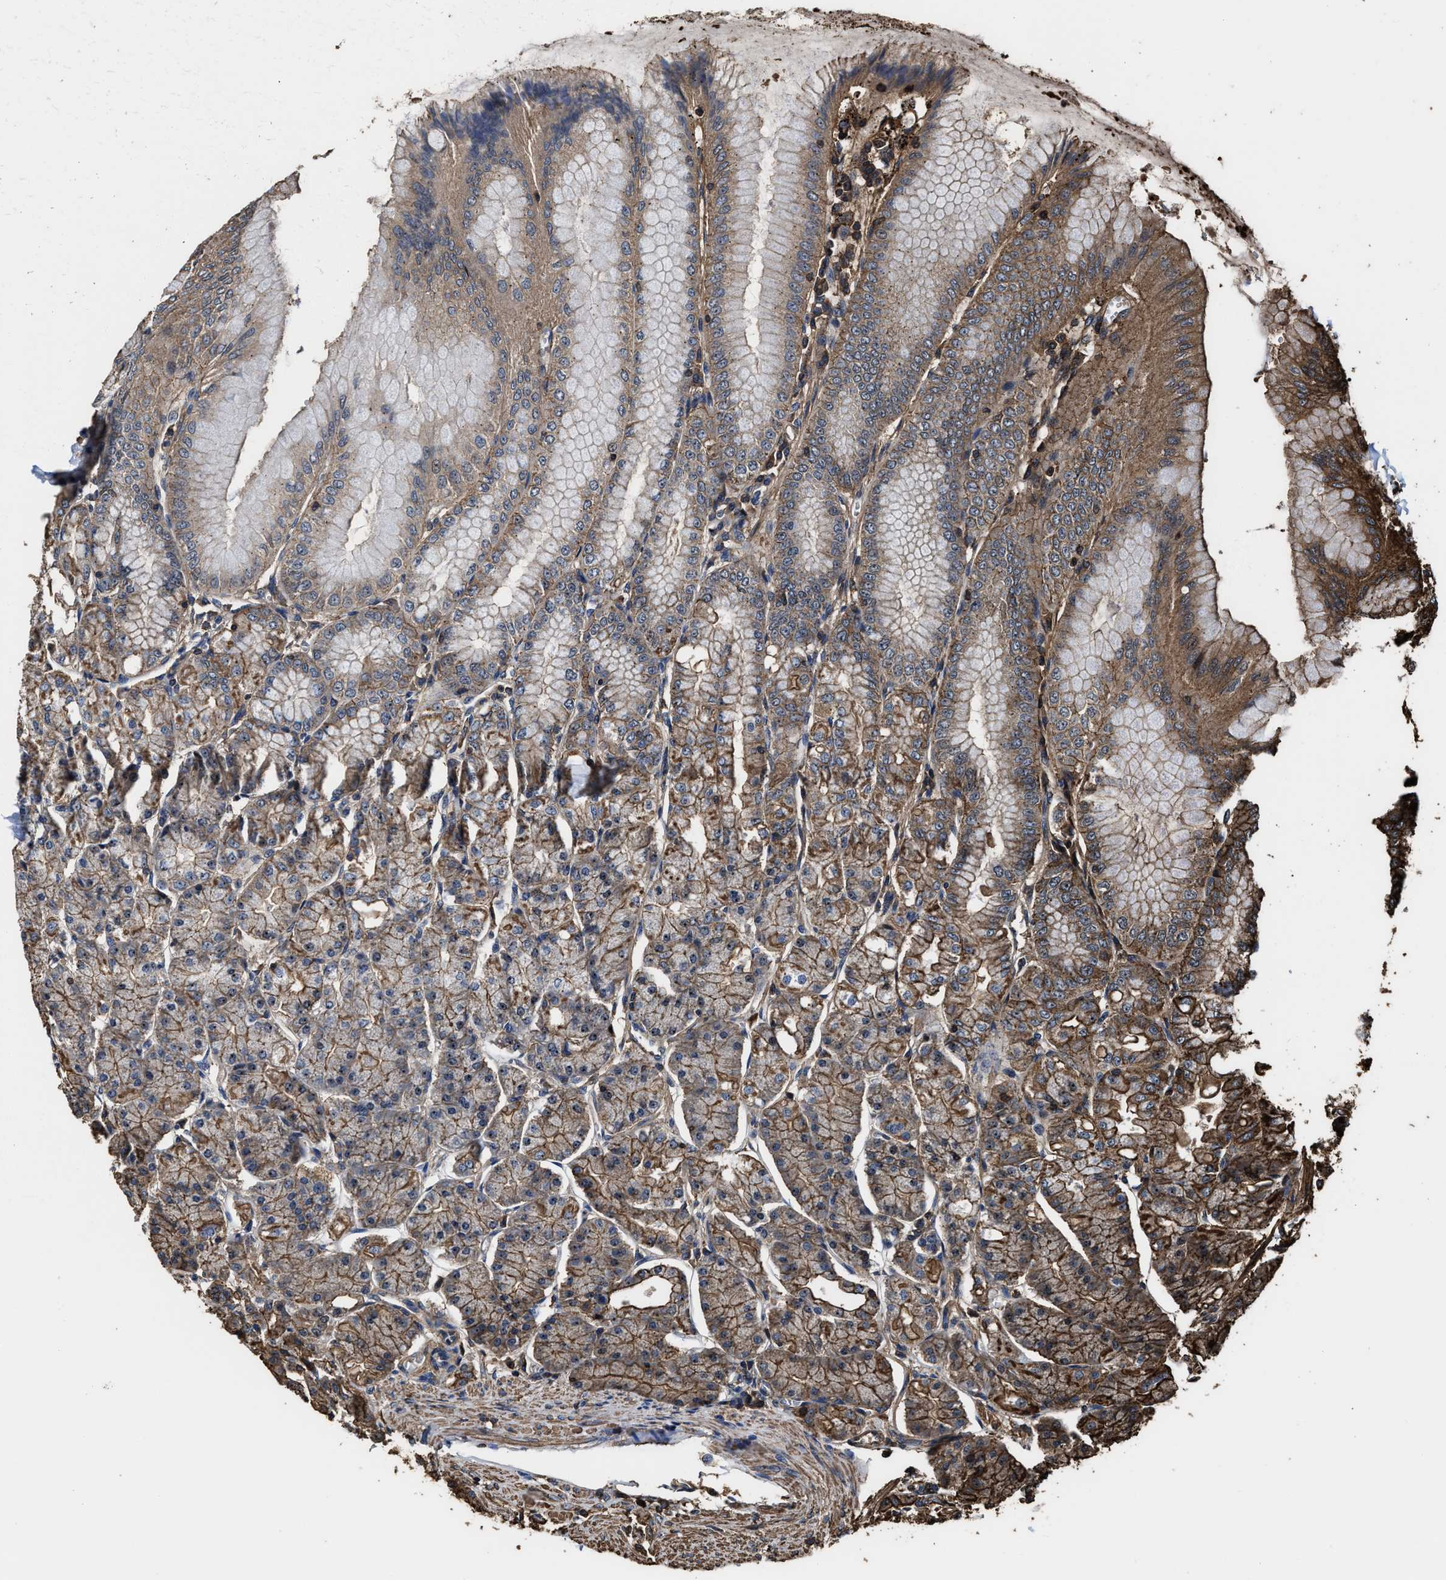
{"staining": {"intensity": "moderate", "quantity": ">75%", "location": "cytoplasmic/membranous"}, "tissue": "stomach", "cell_type": "Glandular cells", "image_type": "normal", "snomed": [{"axis": "morphology", "description": "Normal tissue, NOS"}, {"axis": "topography", "description": "Stomach, lower"}], "caption": "Immunohistochemical staining of unremarkable stomach exhibits >75% levels of moderate cytoplasmic/membranous protein positivity in approximately >75% of glandular cells.", "gene": "KBTBD2", "patient": {"sex": "male", "age": 71}}